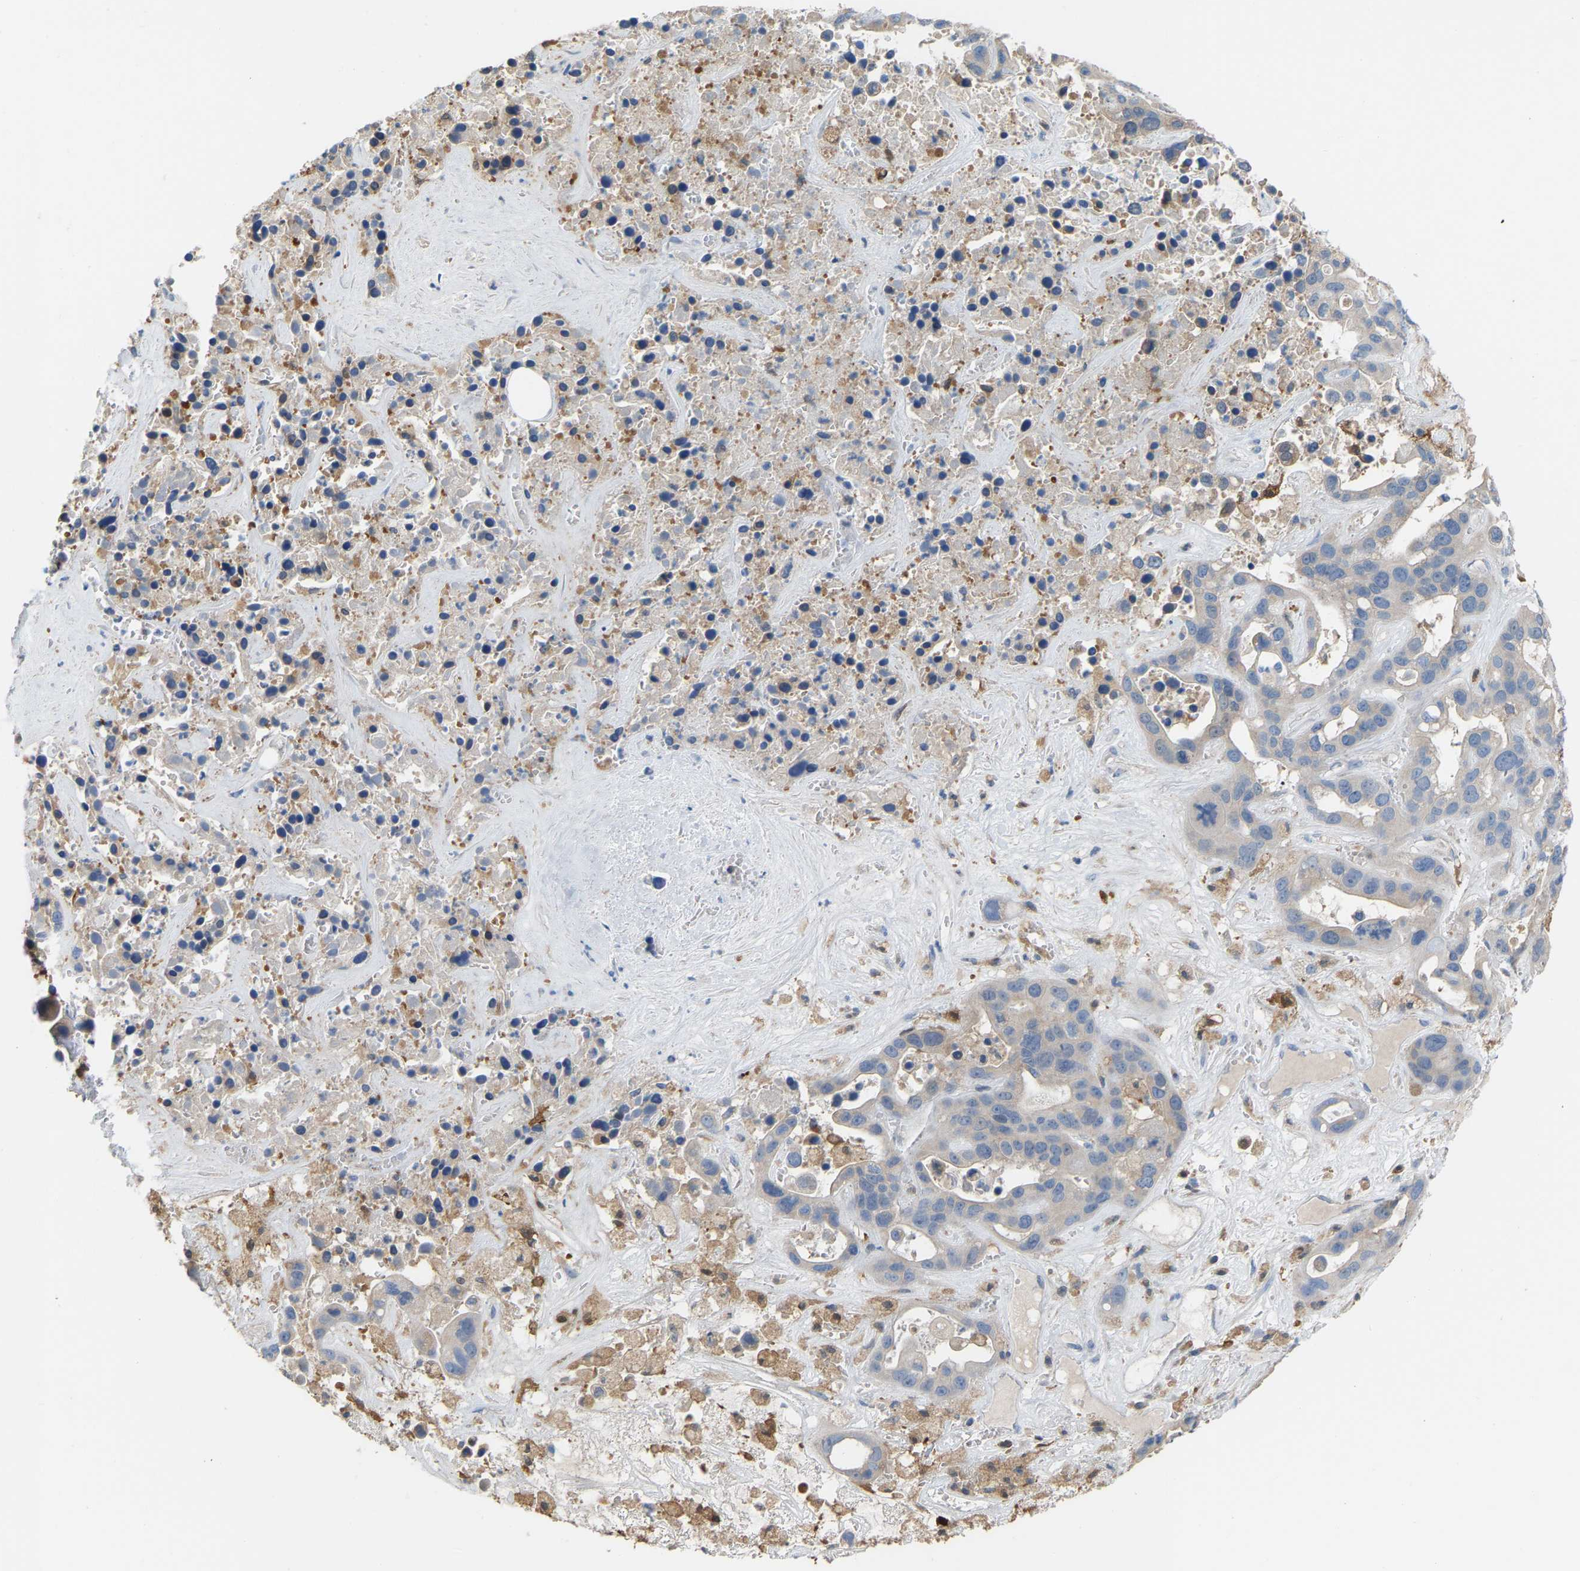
{"staining": {"intensity": "weak", "quantity": "<25%", "location": "cytoplasmic/membranous"}, "tissue": "liver cancer", "cell_type": "Tumor cells", "image_type": "cancer", "snomed": [{"axis": "morphology", "description": "Cholangiocarcinoma"}, {"axis": "topography", "description": "Liver"}], "caption": "DAB (3,3'-diaminobenzidine) immunohistochemical staining of cholangiocarcinoma (liver) demonstrates no significant staining in tumor cells.", "gene": "CROT", "patient": {"sex": "female", "age": 65}}